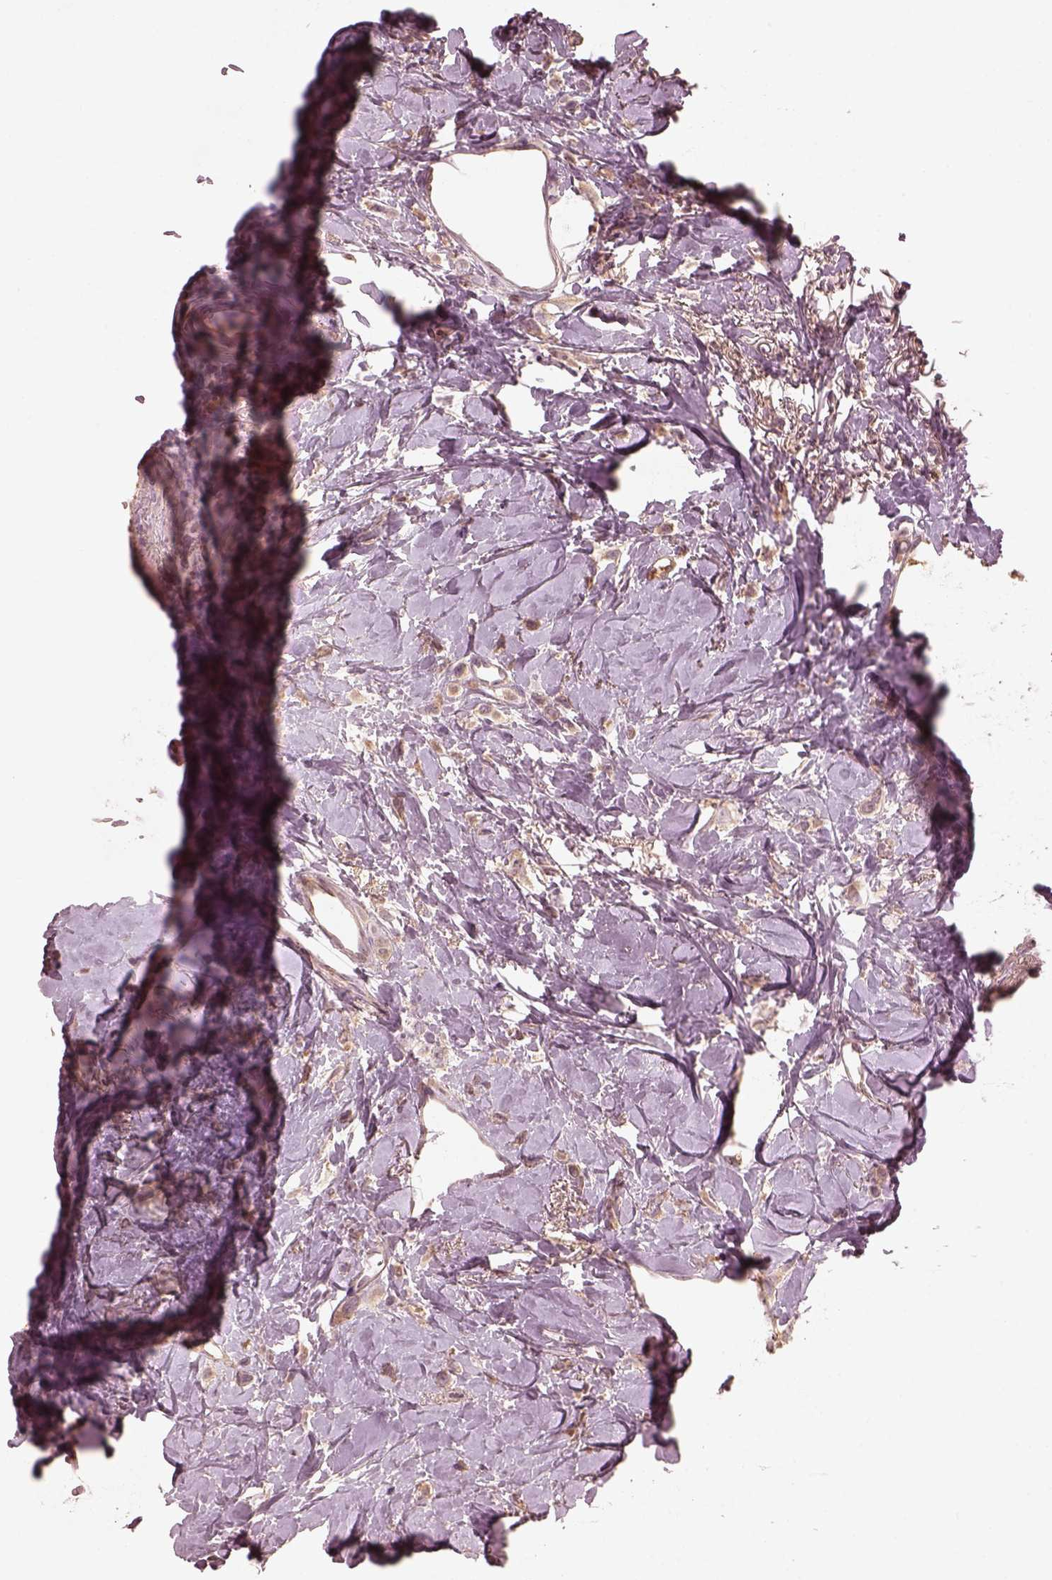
{"staining": {"intensity": "weak", "quantity": "<25%", "location": "cytoplasmic/membranous"}, "tissue": "breast cancer", "cell_type": "Tumor cells", "image_type": "cancer", "snomed": [{"axis": "morphology", "description": "Lobular carcinoma"}, {"axis": "topography", "description": "Breast"}], "caption": "This is a micrograph of IHC staining of breast lobular carcinoma, which shows no staining in tumor cells.", "gene": "VWA5B1", "patient": {"sex": "female", "age": 66}}